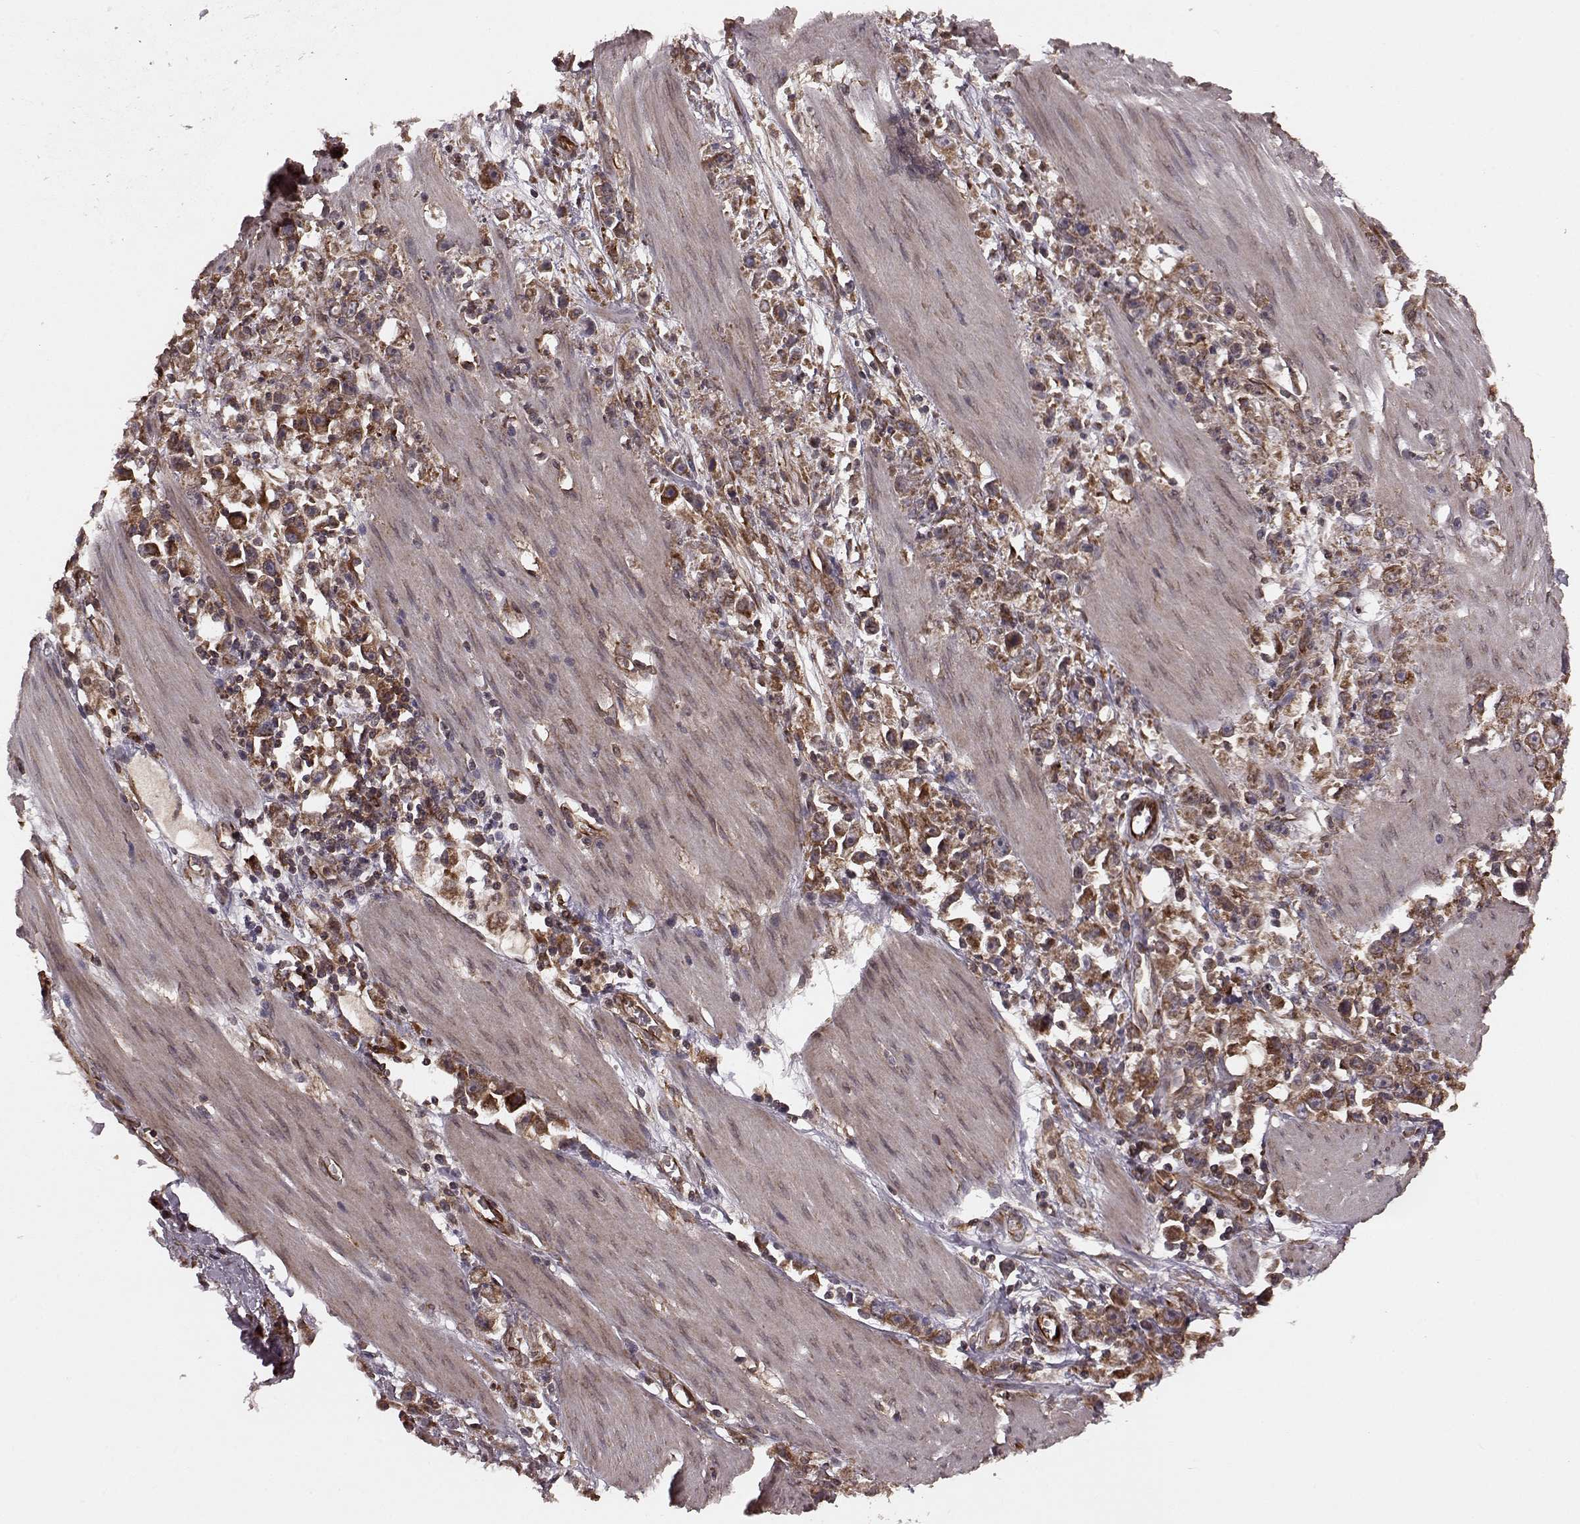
{"staining": {"intensity": "strong", "quantity": ">75%", "location": "cytoplasmic/membranous"}, "tissue": "stomach cancer", "cell_type": "Tumor cells", "image_type": "cancer", "snomed": [{"axis": "morphology", "description": "Adenocarcinoma, NOS"}, {"axis": "topography", "description": "Stomach"}], "caption": "Immunohistochemistry of adenocarcinoma (stomach) shows high levels of strong cytoplasmic/membranous staining in about >75% of tumor cells.", "gene": "AGPAT1", "patient": {"sex": "female", "age": 59}}